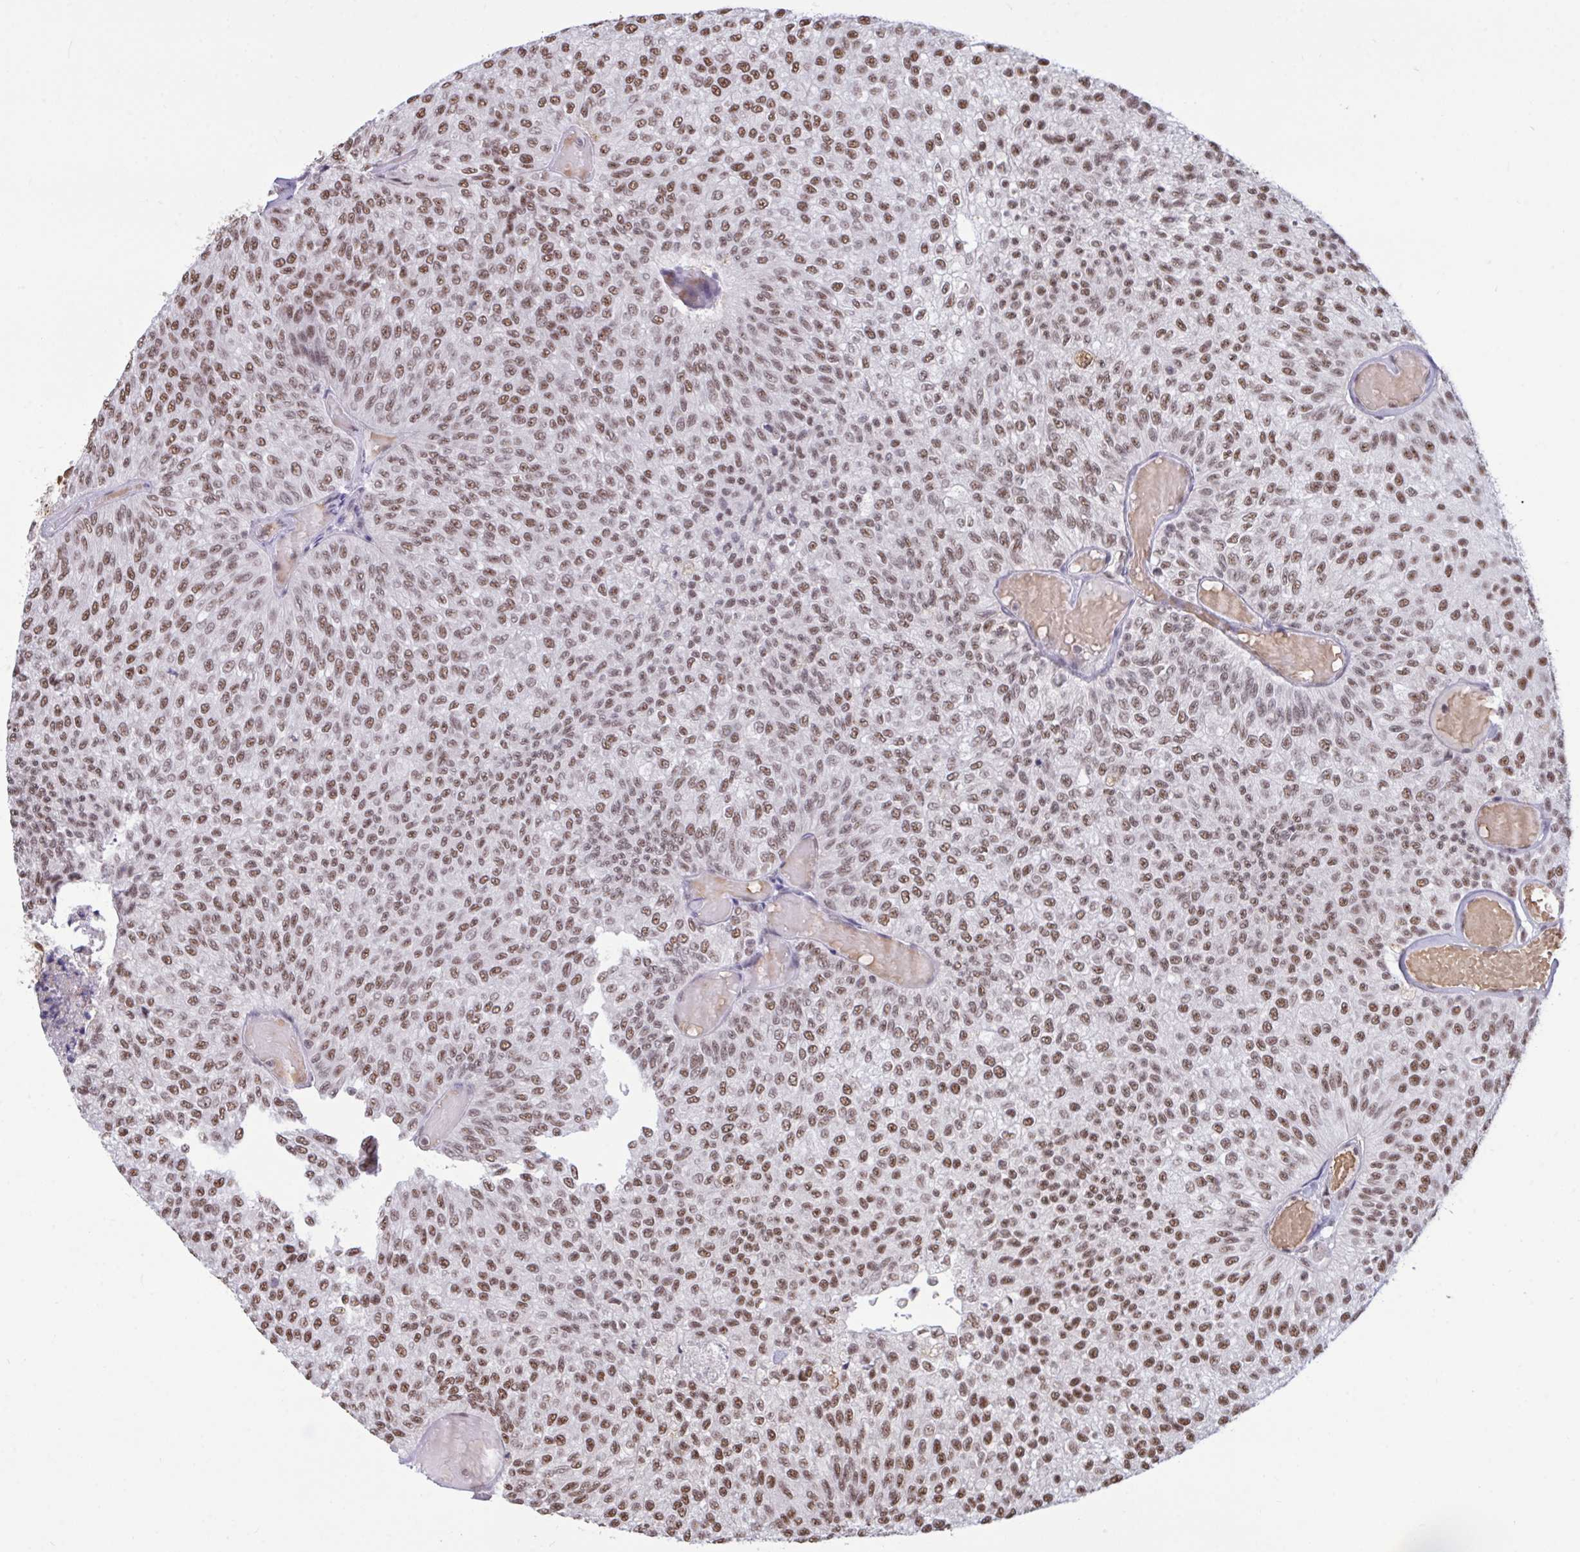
{"staining": {"intensity": "moderate", "quantity": ">75%", "location": "nuclear"}, "tissue": "urothelial cancer", "cell_type": "Tumor cells", "image_type": "cancer", "snomed": [{"axis": "morphology", "description": "Urothelial carcinoma, Low grade"}, {"axis": "topography", "description": "Urinary bladder"}], "caption": "Human urothelial cancer stained with a brown dye reveals moderate nuclear positive positivity in about >75% of tumor cells.", "gene": "PUF60", "patient": {"sex": "male", "age": 78}}